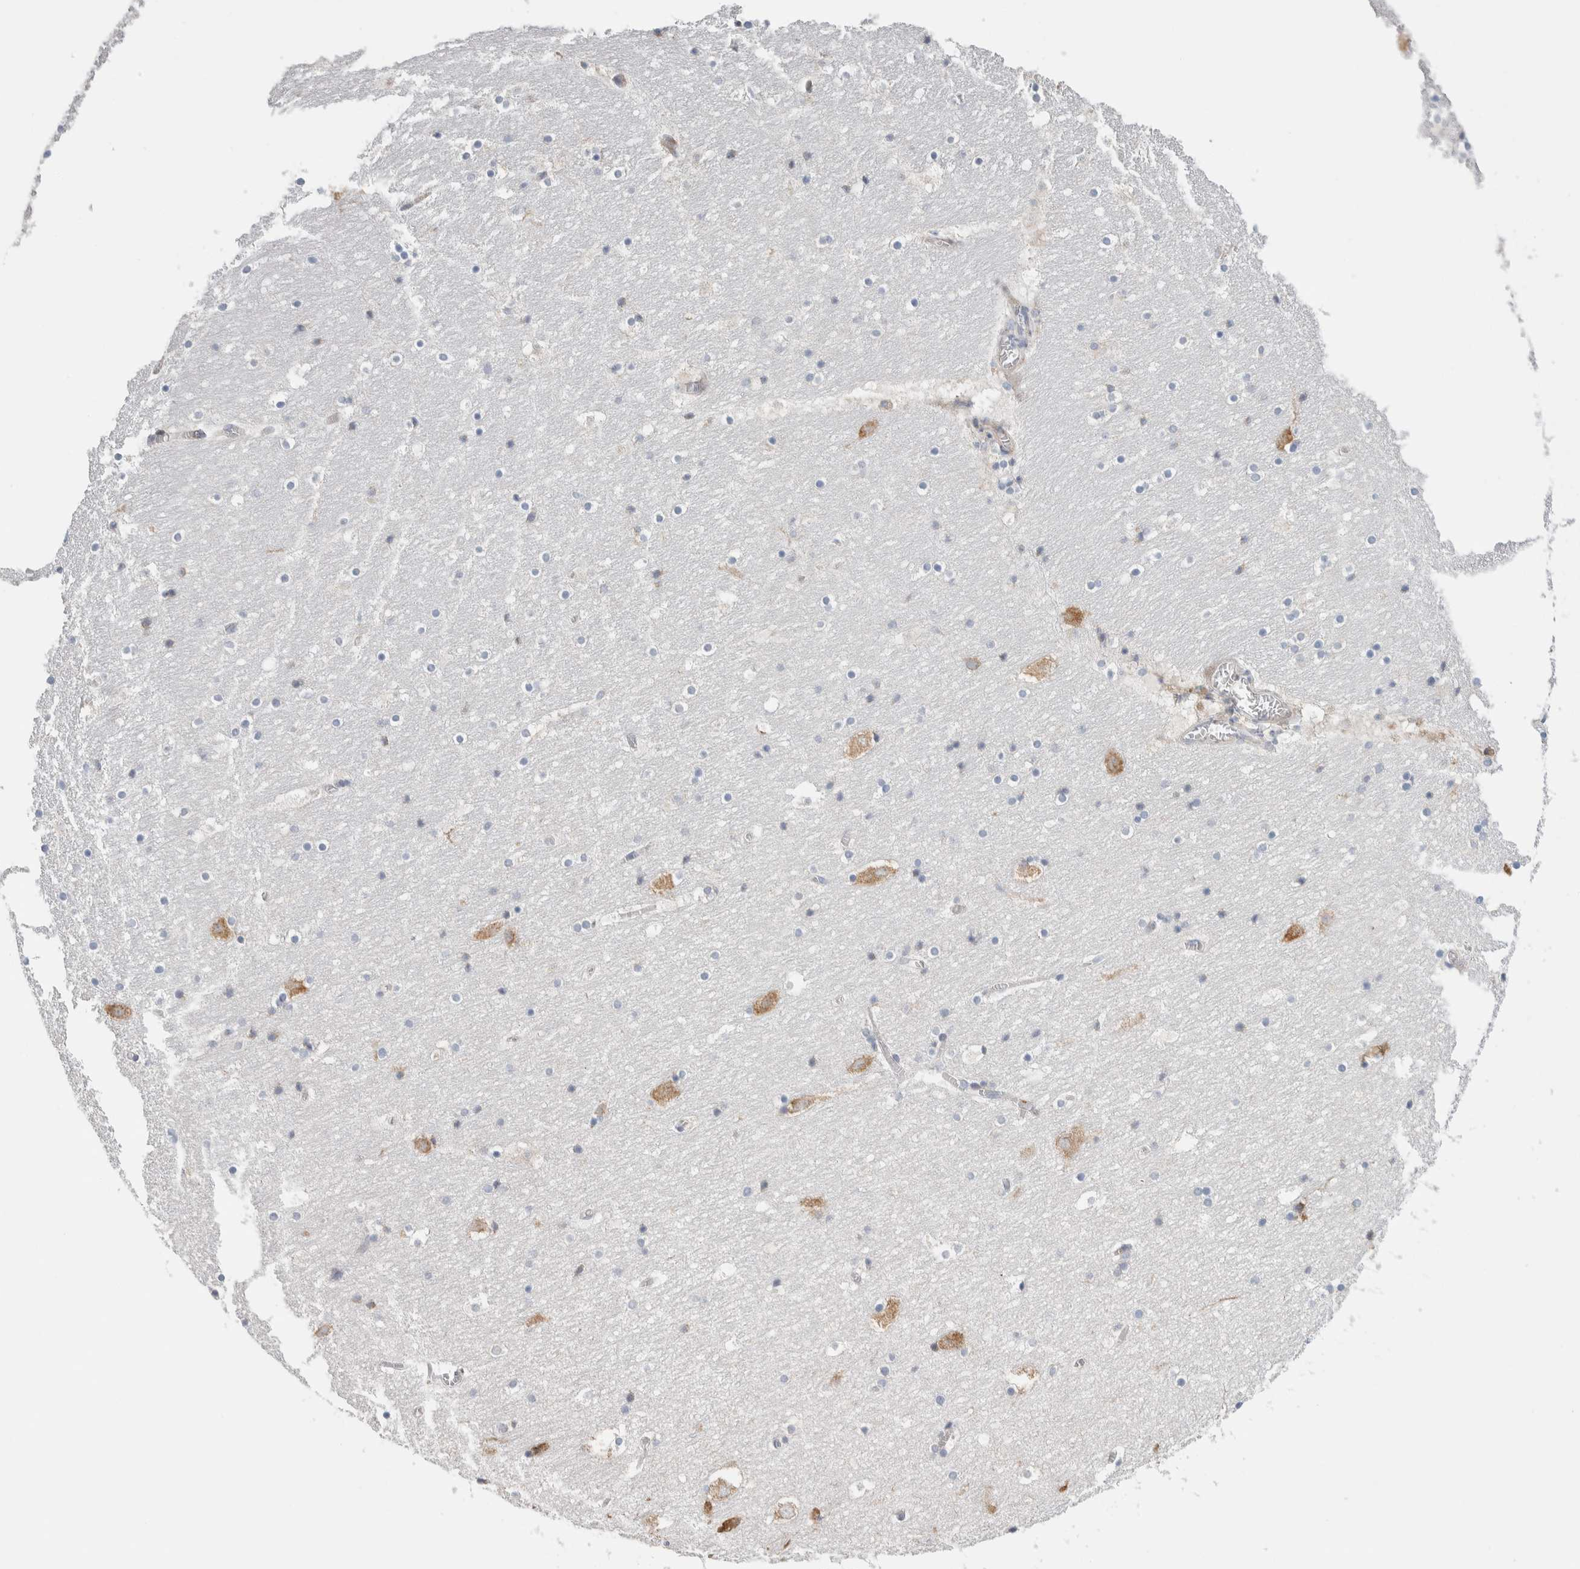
{"staining": {"intensity": "moderate", "quantity": "<25%", "location": "cytoplasmic/membranous"}, "tissue": "hippocampus", "cell_type": "Glial cells", "image_type": "normal", "snomed": [{"axis": "morphology", "description": "Normal tissue, NOS"}, {"axis": "topography", "description": "Hippocampus"}], "caption": "Protein expression analysis of benign hippocampus displays moderate cytoplasmic/membranous staining in approximately <25% of glial cells. The protein is stained brown, and the nuclei are stained in blue (DAB IHC with brightfield microscopy, high magnification).", "gene": "RACK1", "patient": {"sex": "male", "age": 45}}